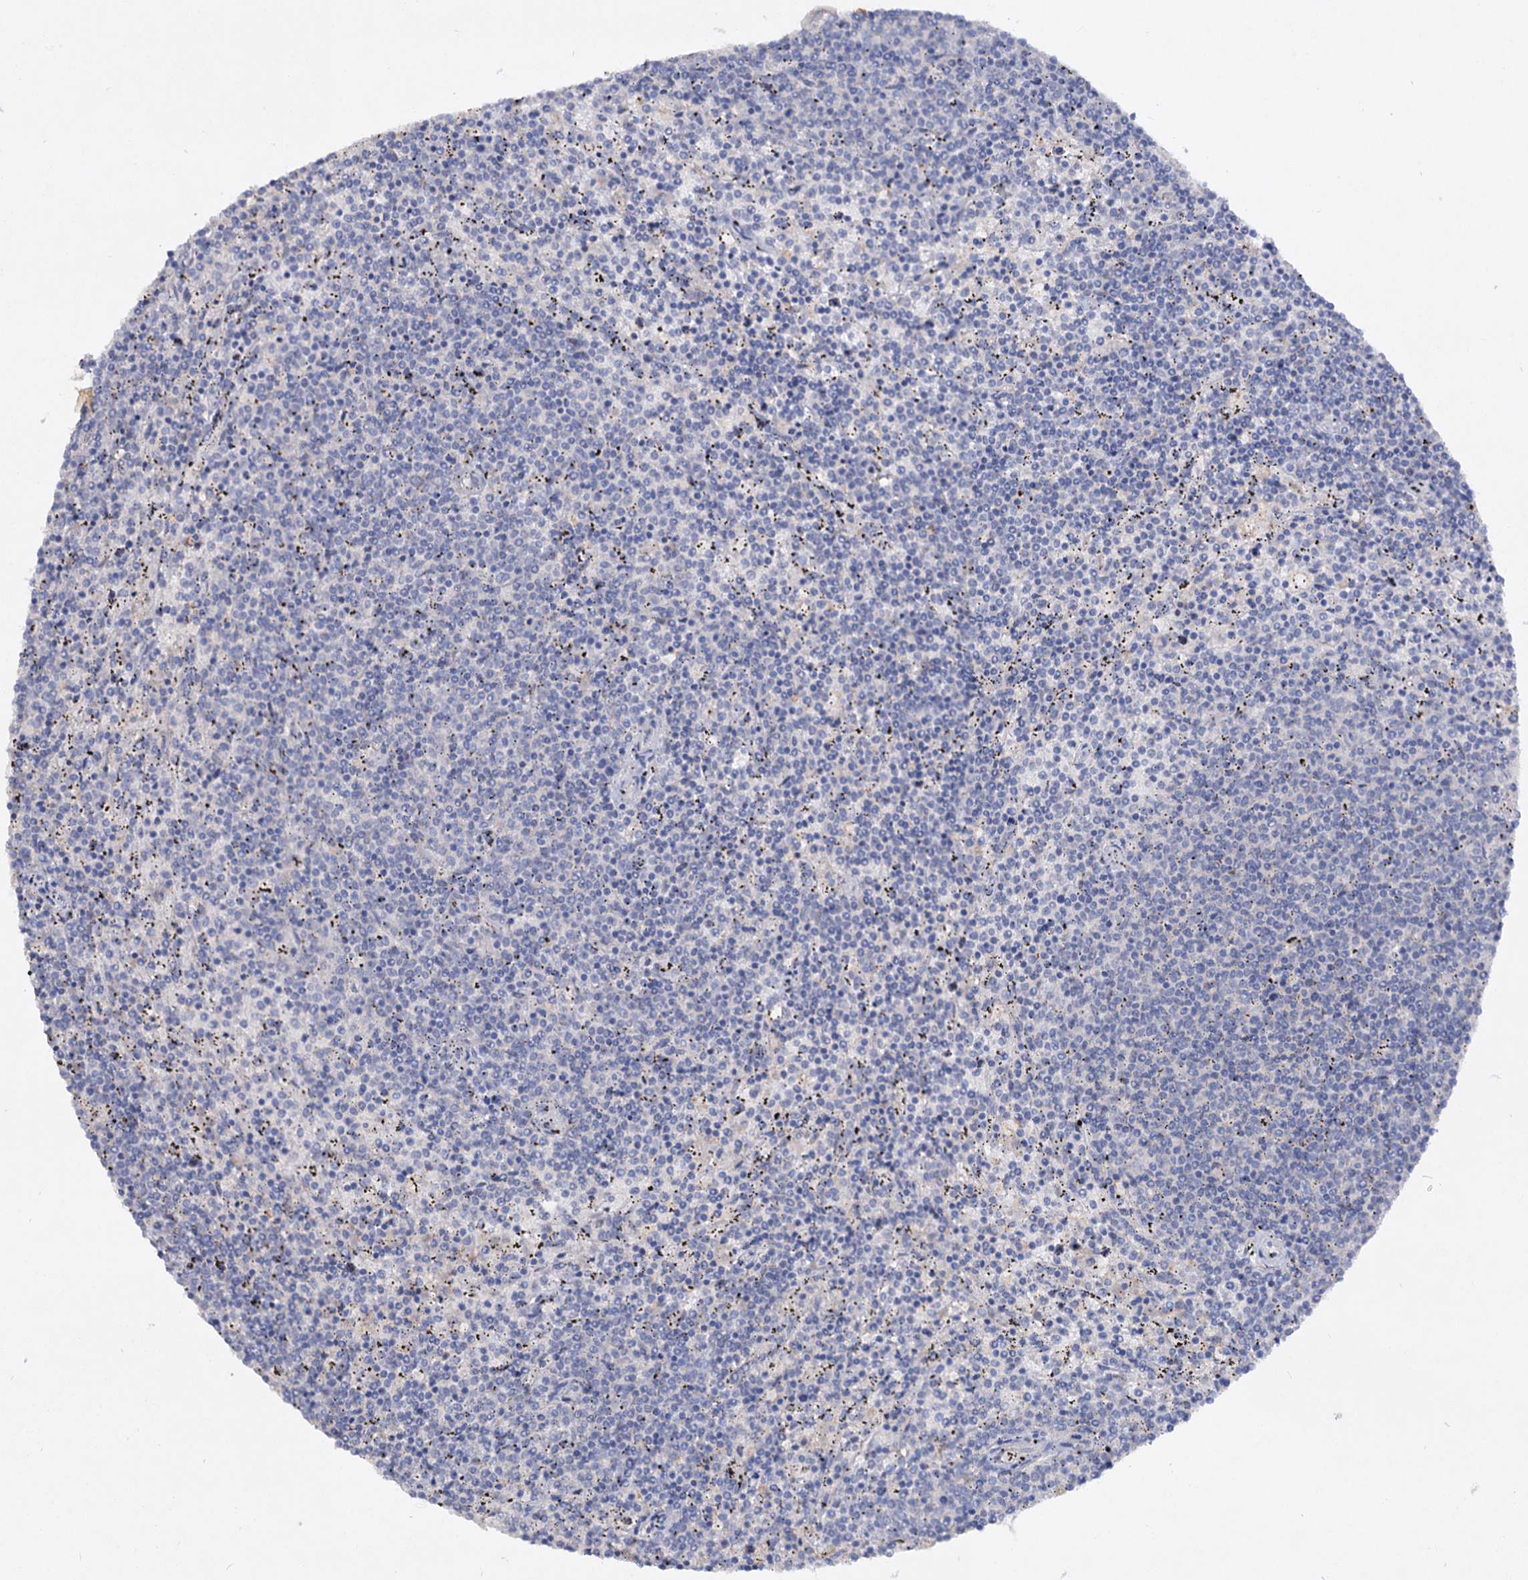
{"staining": {"intensity": "negative", "quantity": "none", "location": "none"}, "tissue": "lymphoma", "cell_type": "Tumor cells", "image_type": "cancer", "snomed": [{"axis": "morphology", "description": "Malignant lymphoma, non-Hodgkin's type, Low grade"}, {"axis": "topography", "description": "Spleen"}], "caption": "Protein analysis of low-grade malignant lymphoma, non-Hodgkin's type reveals no significant expression in tumor cells. (DAB (3,3'-diaminobenzidine) immunohistochemistry (IHC) visualized using brightfield microscopy, high magnification).", "gene": "ATP4A", "patient": {"sex": "female", "age": 50}}